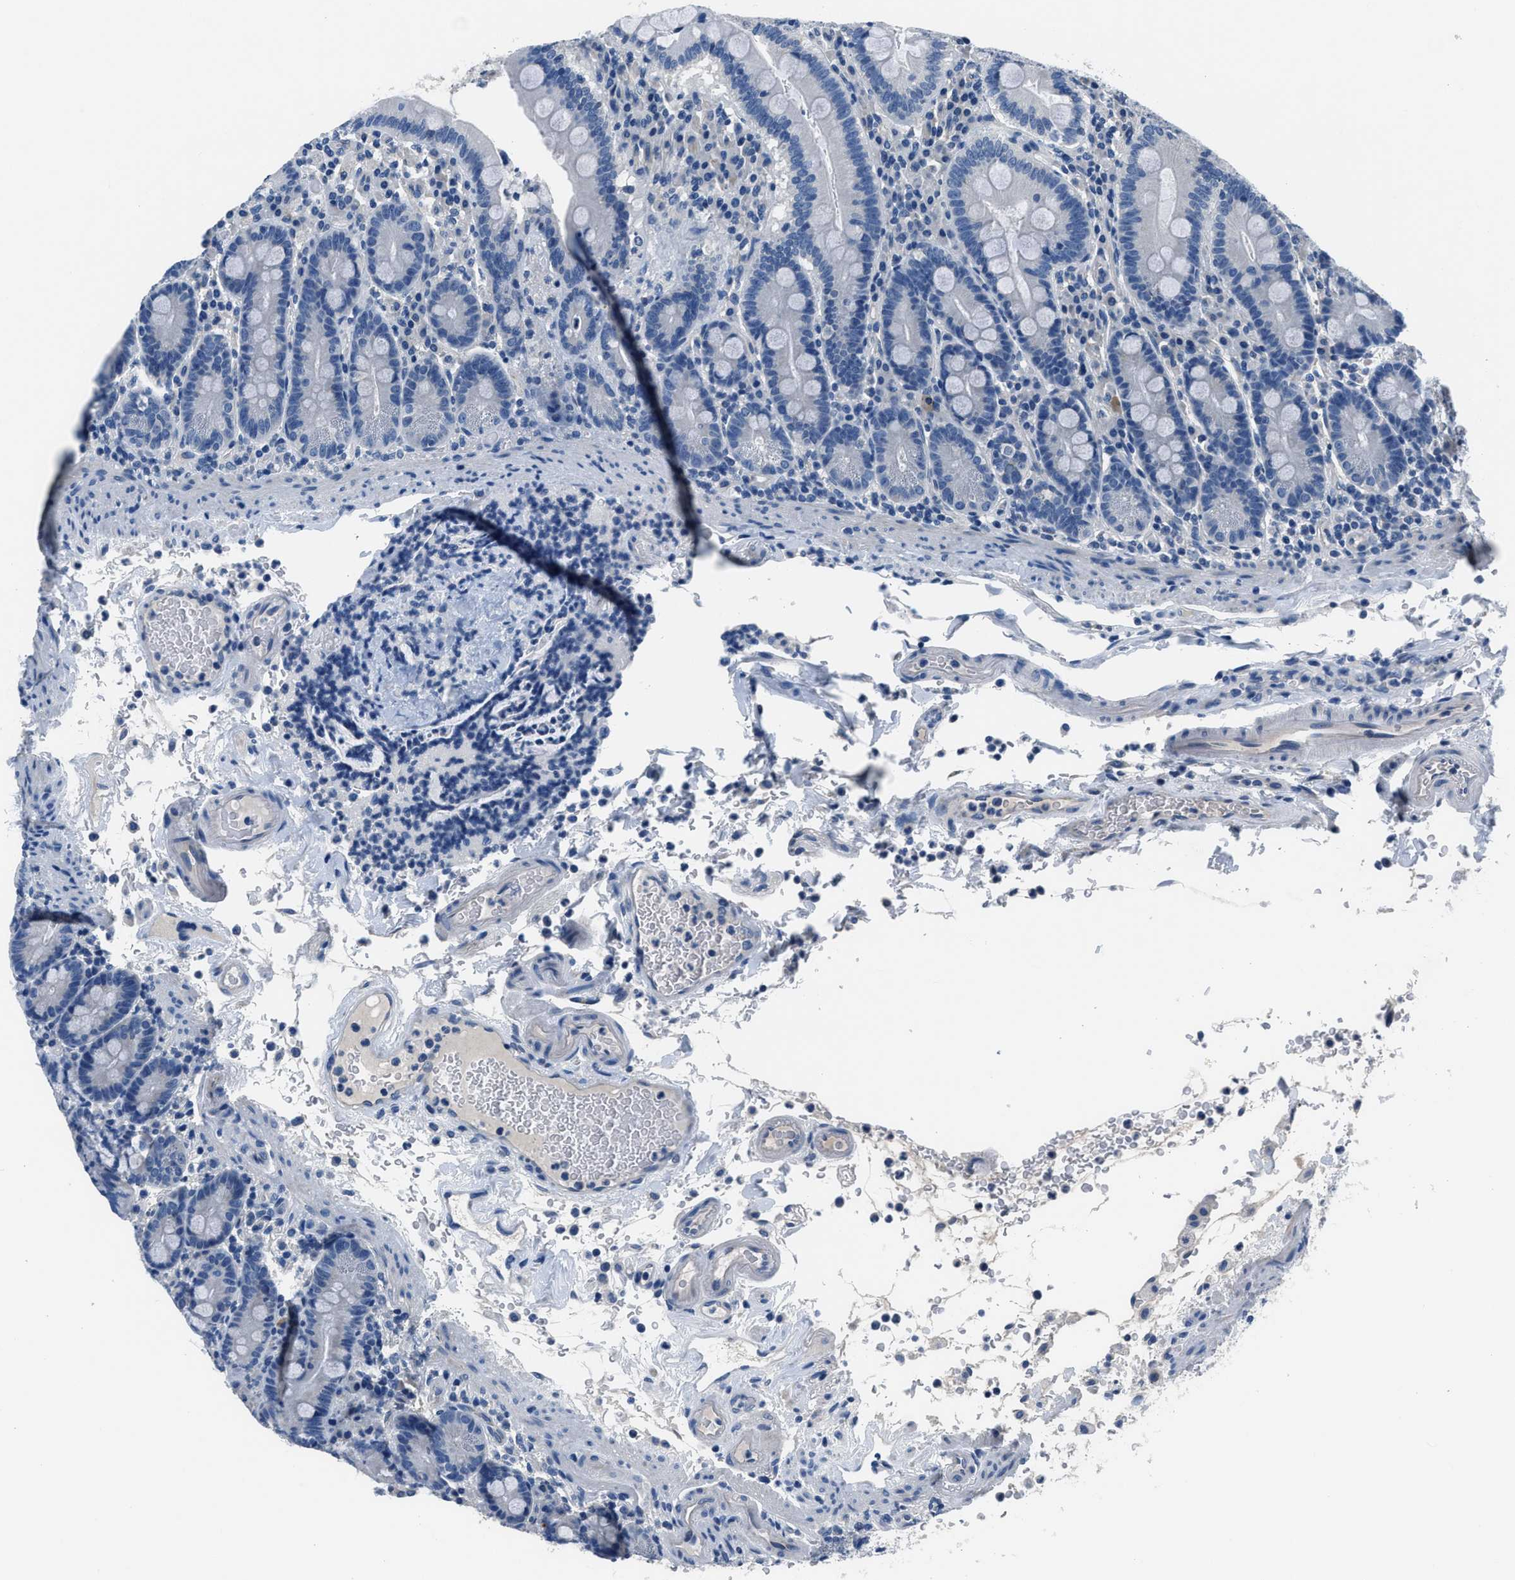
{"staining": {"intensity": "negative", "quantity": "none", "location": "none"}, "tissue": "duodenum", "cell_type": "Glandular cells", "image_type": "normal", "snomed": [{"axis": "morphology", "description": "Normal tissue, NOS"}, {"axis": "topography", "description": "Small intestine, NOS"}], "caption": "DAB immunohistochemical staining of benign human duodenum reveals no significant expression in glandular cells.", "gene": "GJA3", "patient": {"sex": "female", "age": 71}}